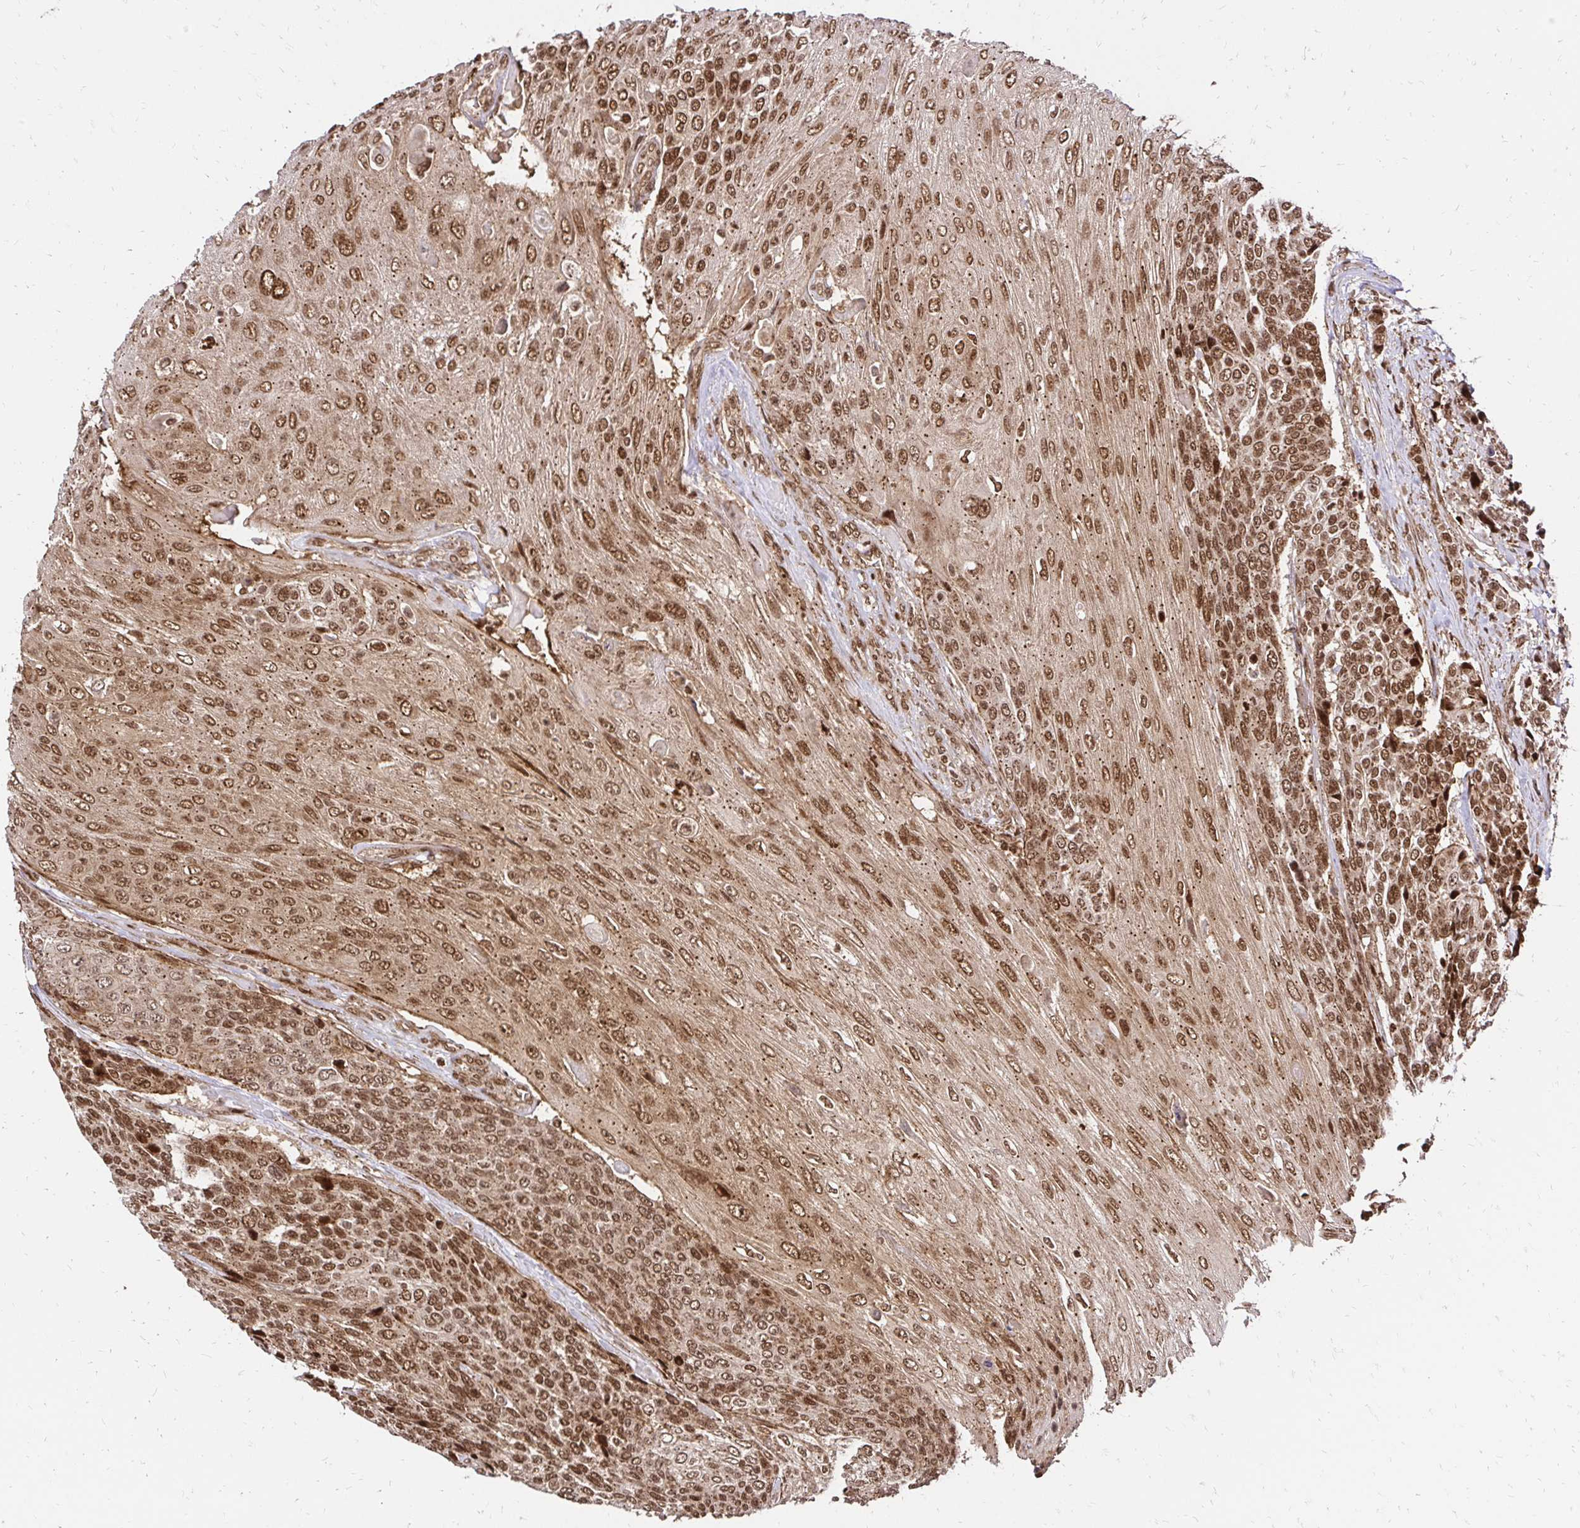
{"staining": {"intensity": "strong", "quantity": ">75%", "location": "cytoplasmic/membranous,nuclear"}, "tissue": "urothelial cancer", "cell_type": "Tumor cells", "image_type": "cancer", "snomed": [{"axis": "morphology", "description": "Urothelial carcinoma, High grade"}, {"axis": "topography", "description": "Urinary bladder"}], "caption": "Human urothelial carcinoma (high-grade) stained with a brown dye displays strong cytoplasmic/membranous and nuclear positive expression in approximately >75% of tumor cells.", "gene": "GLYR1", "patient": {"sex": "female", "age": 70}}